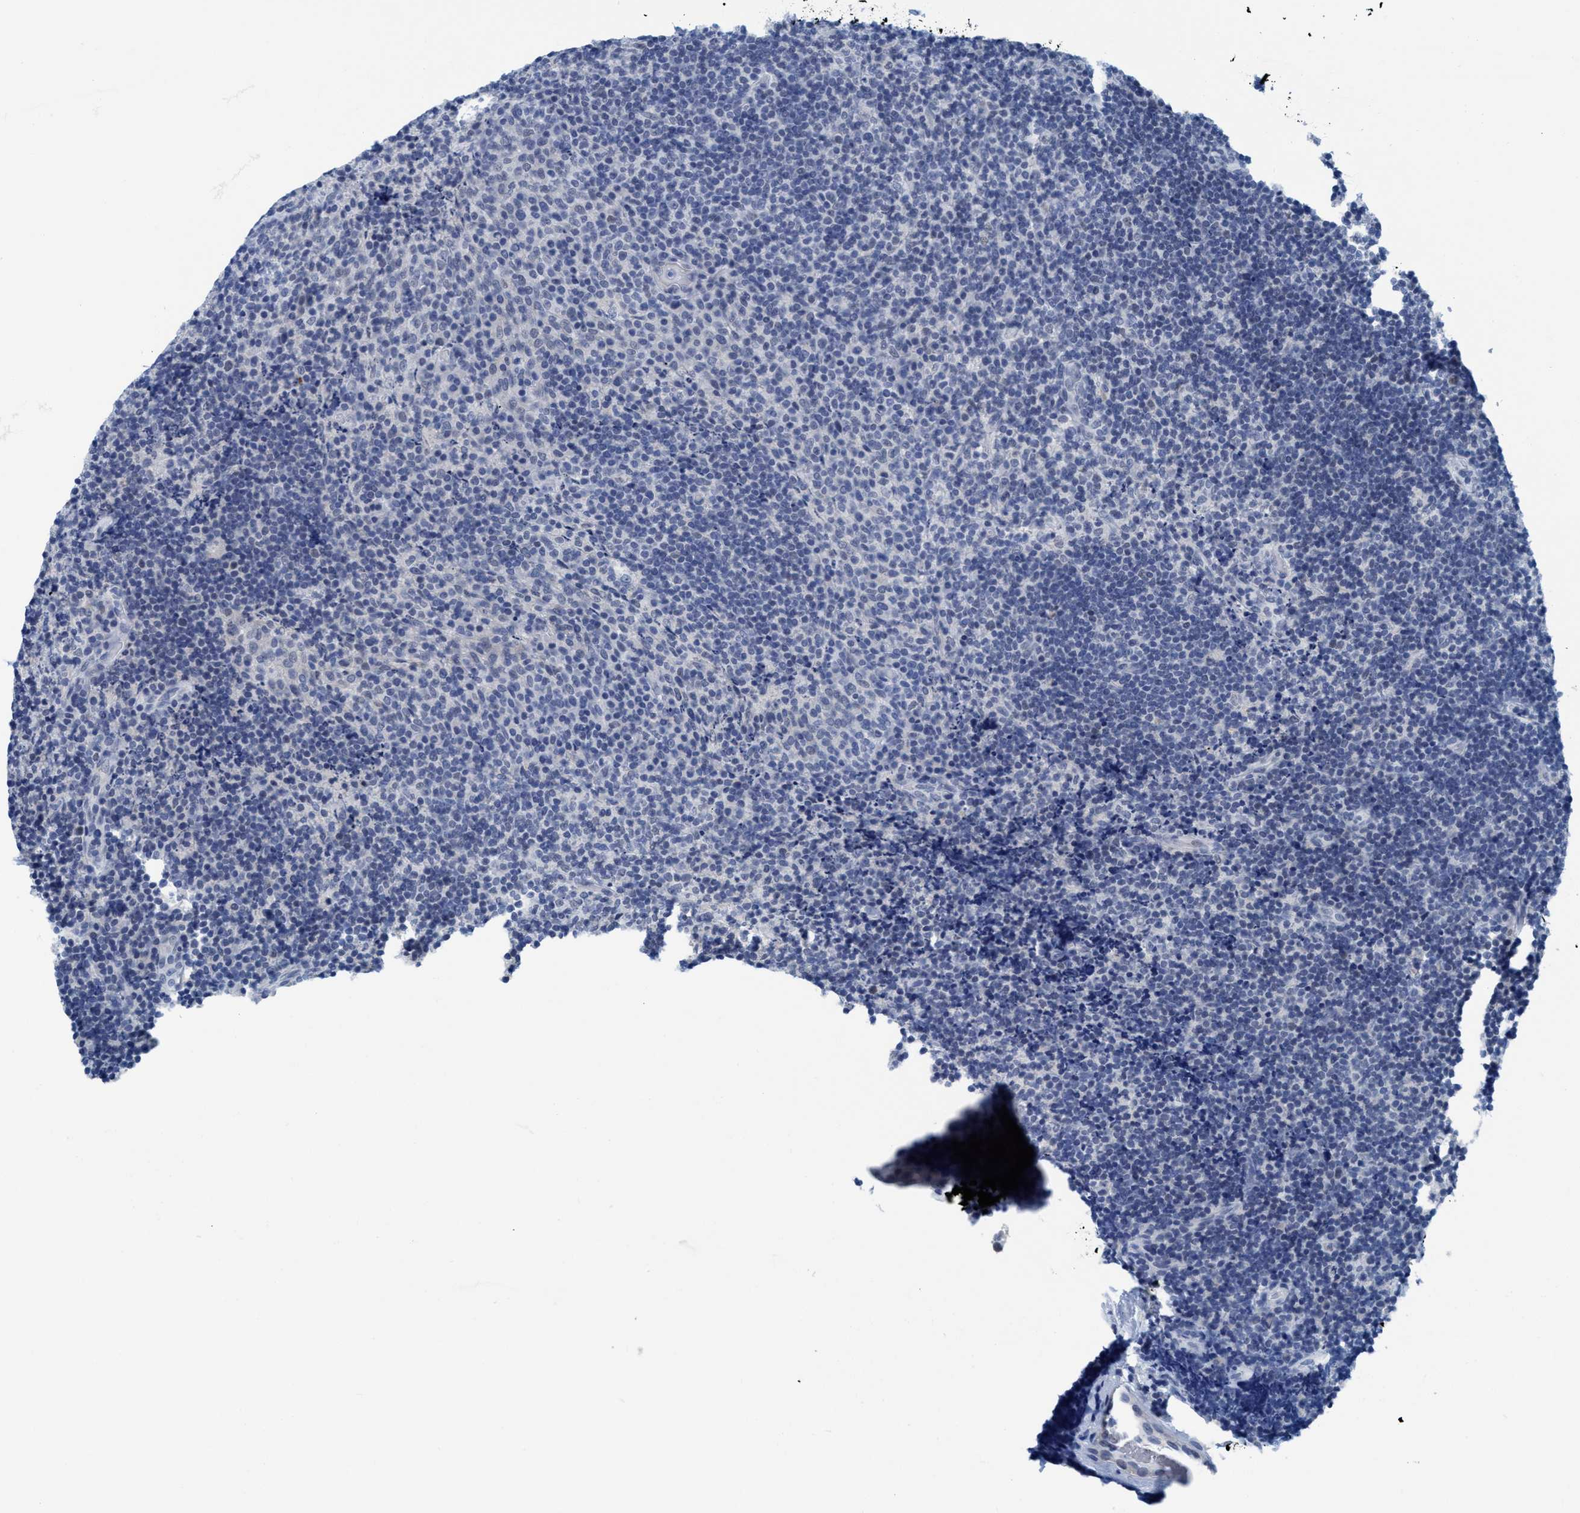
{"staining": {"intensity": "negative", "quantity": "none", "location": "none"}, "tissue": "lymphoma", "cell_type": "Tumor cells", "image_type": "cancer", "snomed": [{"axis": "morphology", "description": "Malignant lymphoma, non-Hodgkin's type, High grade"}, {"axis": "topography", "description": "Tonsil"}], "caption": "Immunohistochemistry histopathology image of lymphoma stained for a protein (brown), which demonstrates no positivity in tumor cells.", "gene": "DNAI1", "patient": {"sex": "female", "age": 36}}